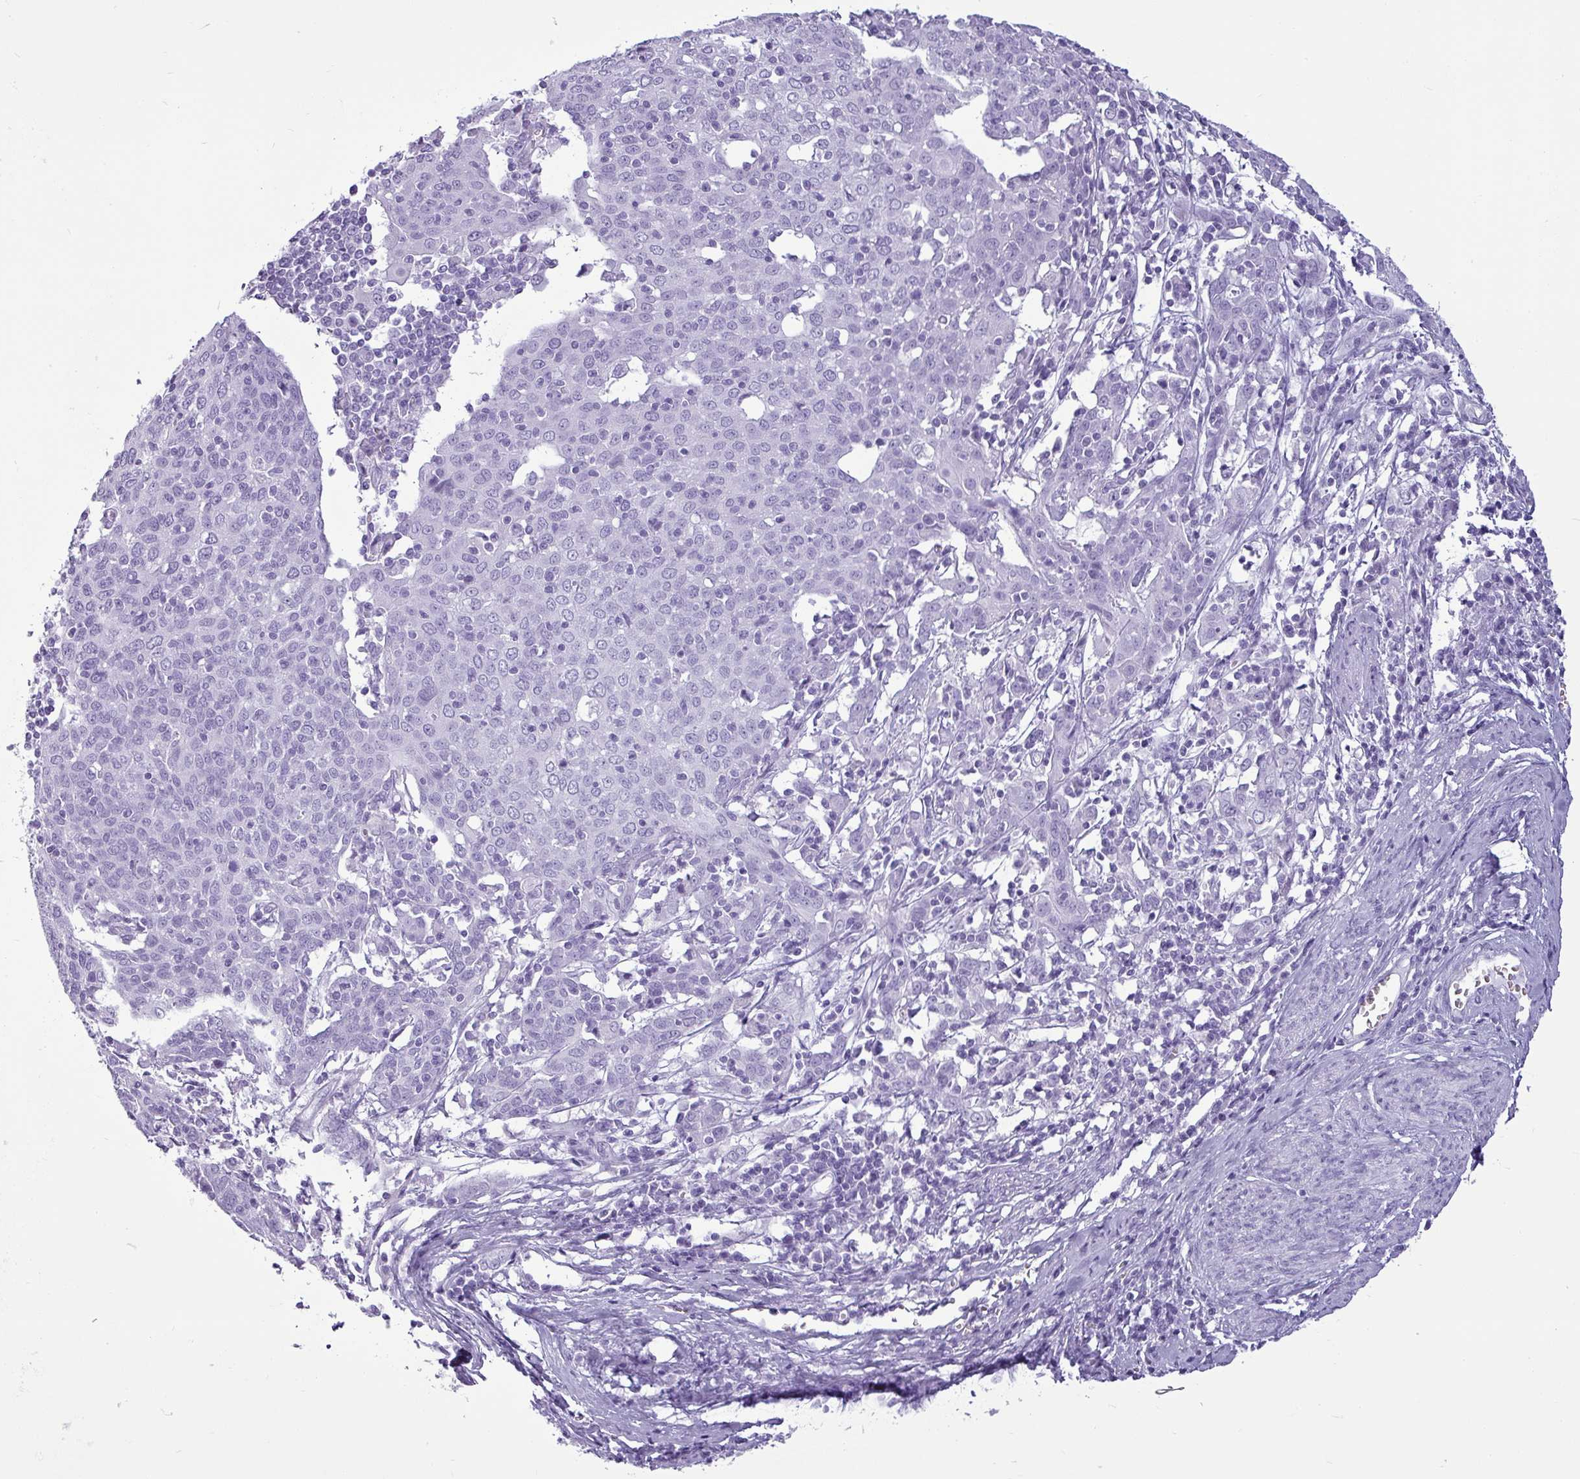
{"staining": {"intensity": "negative", "quantity": "none", "location": "none"}, "tissue": "cervical cancer", "cell_type": "Tumor cells", "image_type": "cancer", "snomed": [{"axis": "morphology", "description": "Squamous cell carcinoma, NOS"}, {"axis": "topography", "description": "Cervix"}], "caption": "DAB immunohistochemical staining of squamous cell carcinoma (cervical) displays no significant positivity in tumor cells.", "gene": "AMY1B", "patient": {"sex": "female", "age": 67}}